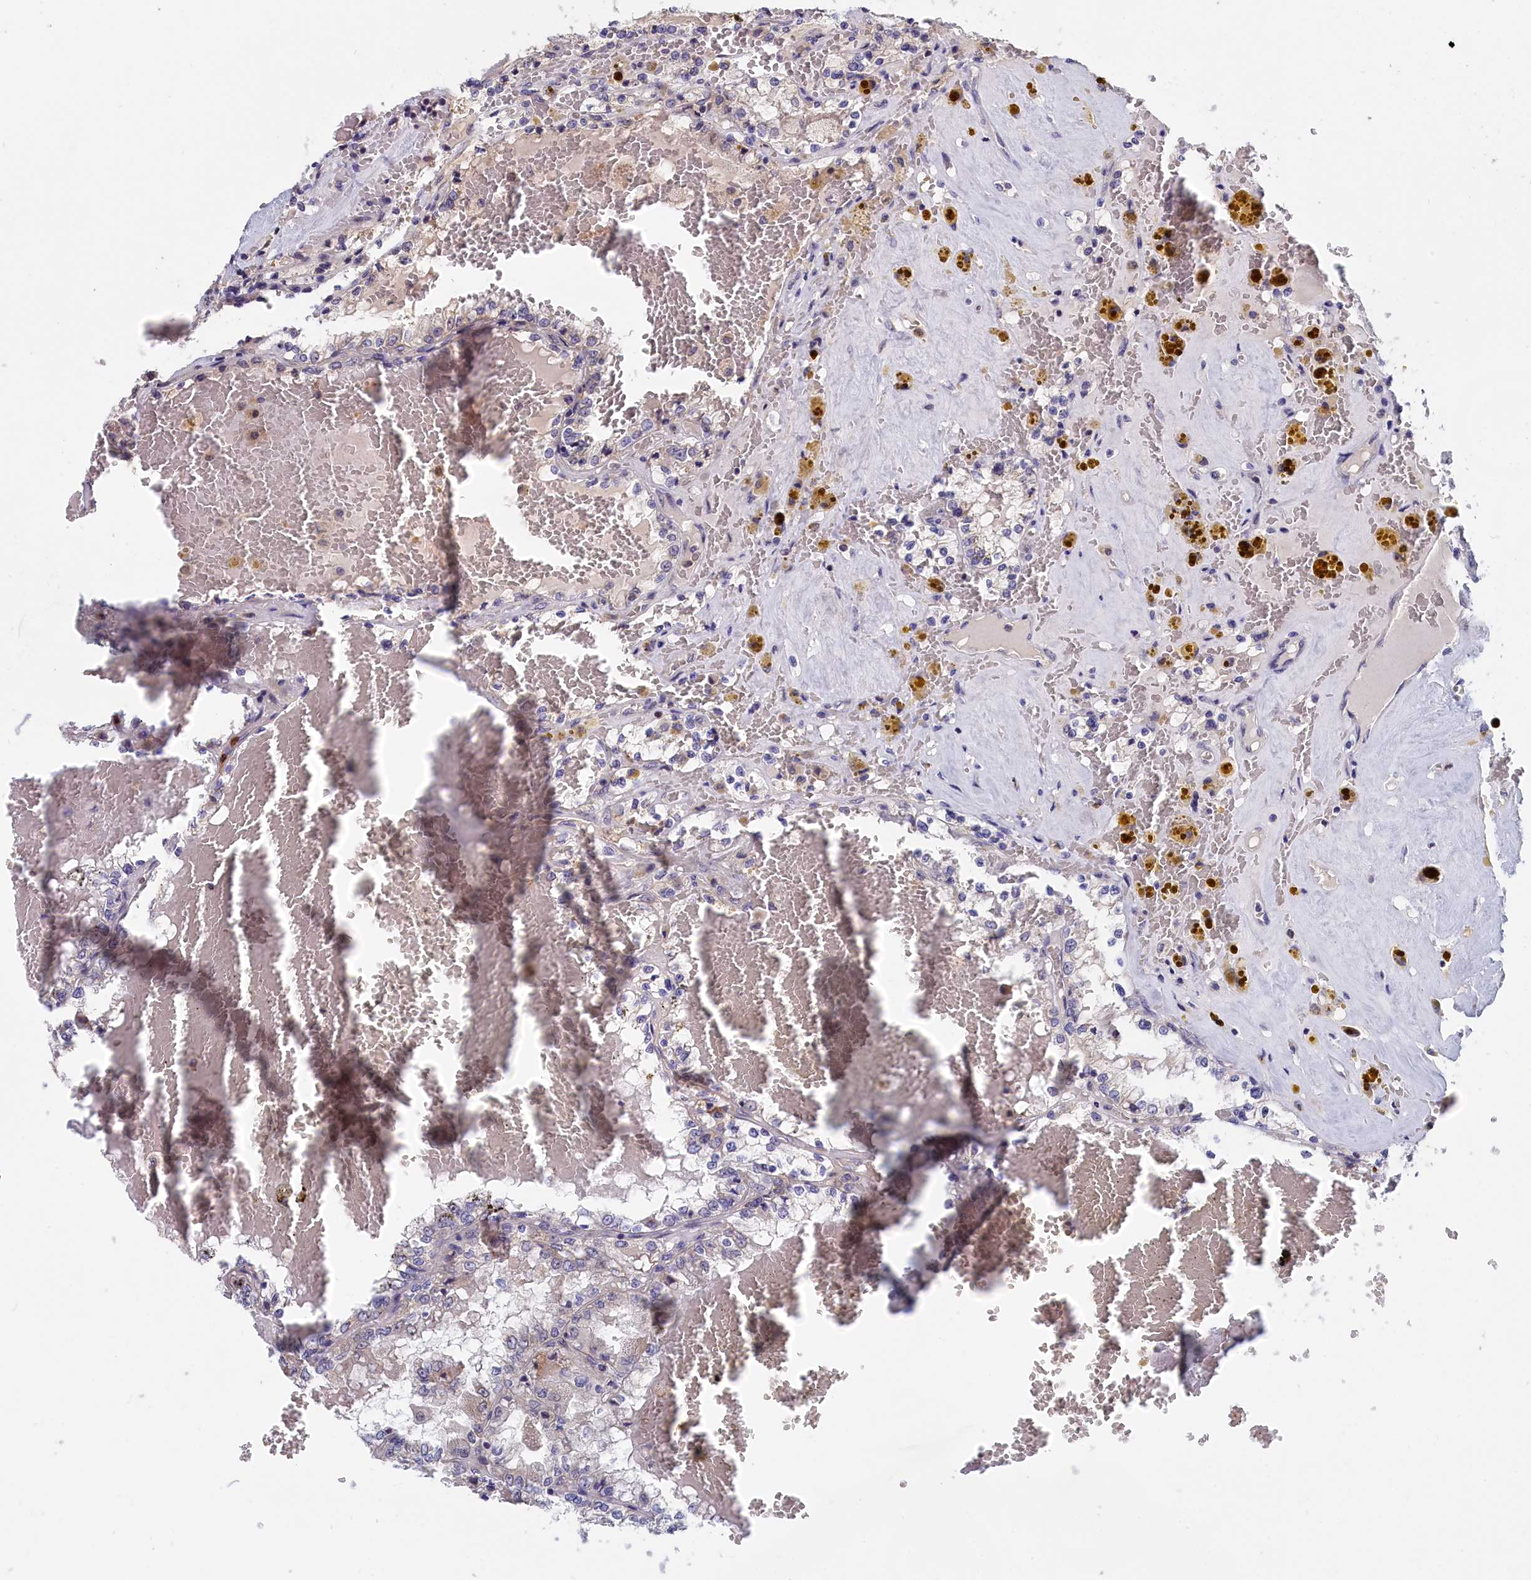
{"staining": {"intensity": "negative", "quantity": "none", "location": "none"}, "tissue": "renal cancer", "cell_type": "Tumor cells", "image_type": "cancer", "snomed": [{"axis": "morphology", "description": "Adenocarcinoma, NOS"}, {"axis": "topography", "description": "Kidney"}], "caption": "This is an IHC histopathology image of human renal cancer (adenocarcinoma). There is no positivity in tumor cells.", "gene": "EPB41L4B", "patient": {"sex": "female", "age": 56}}